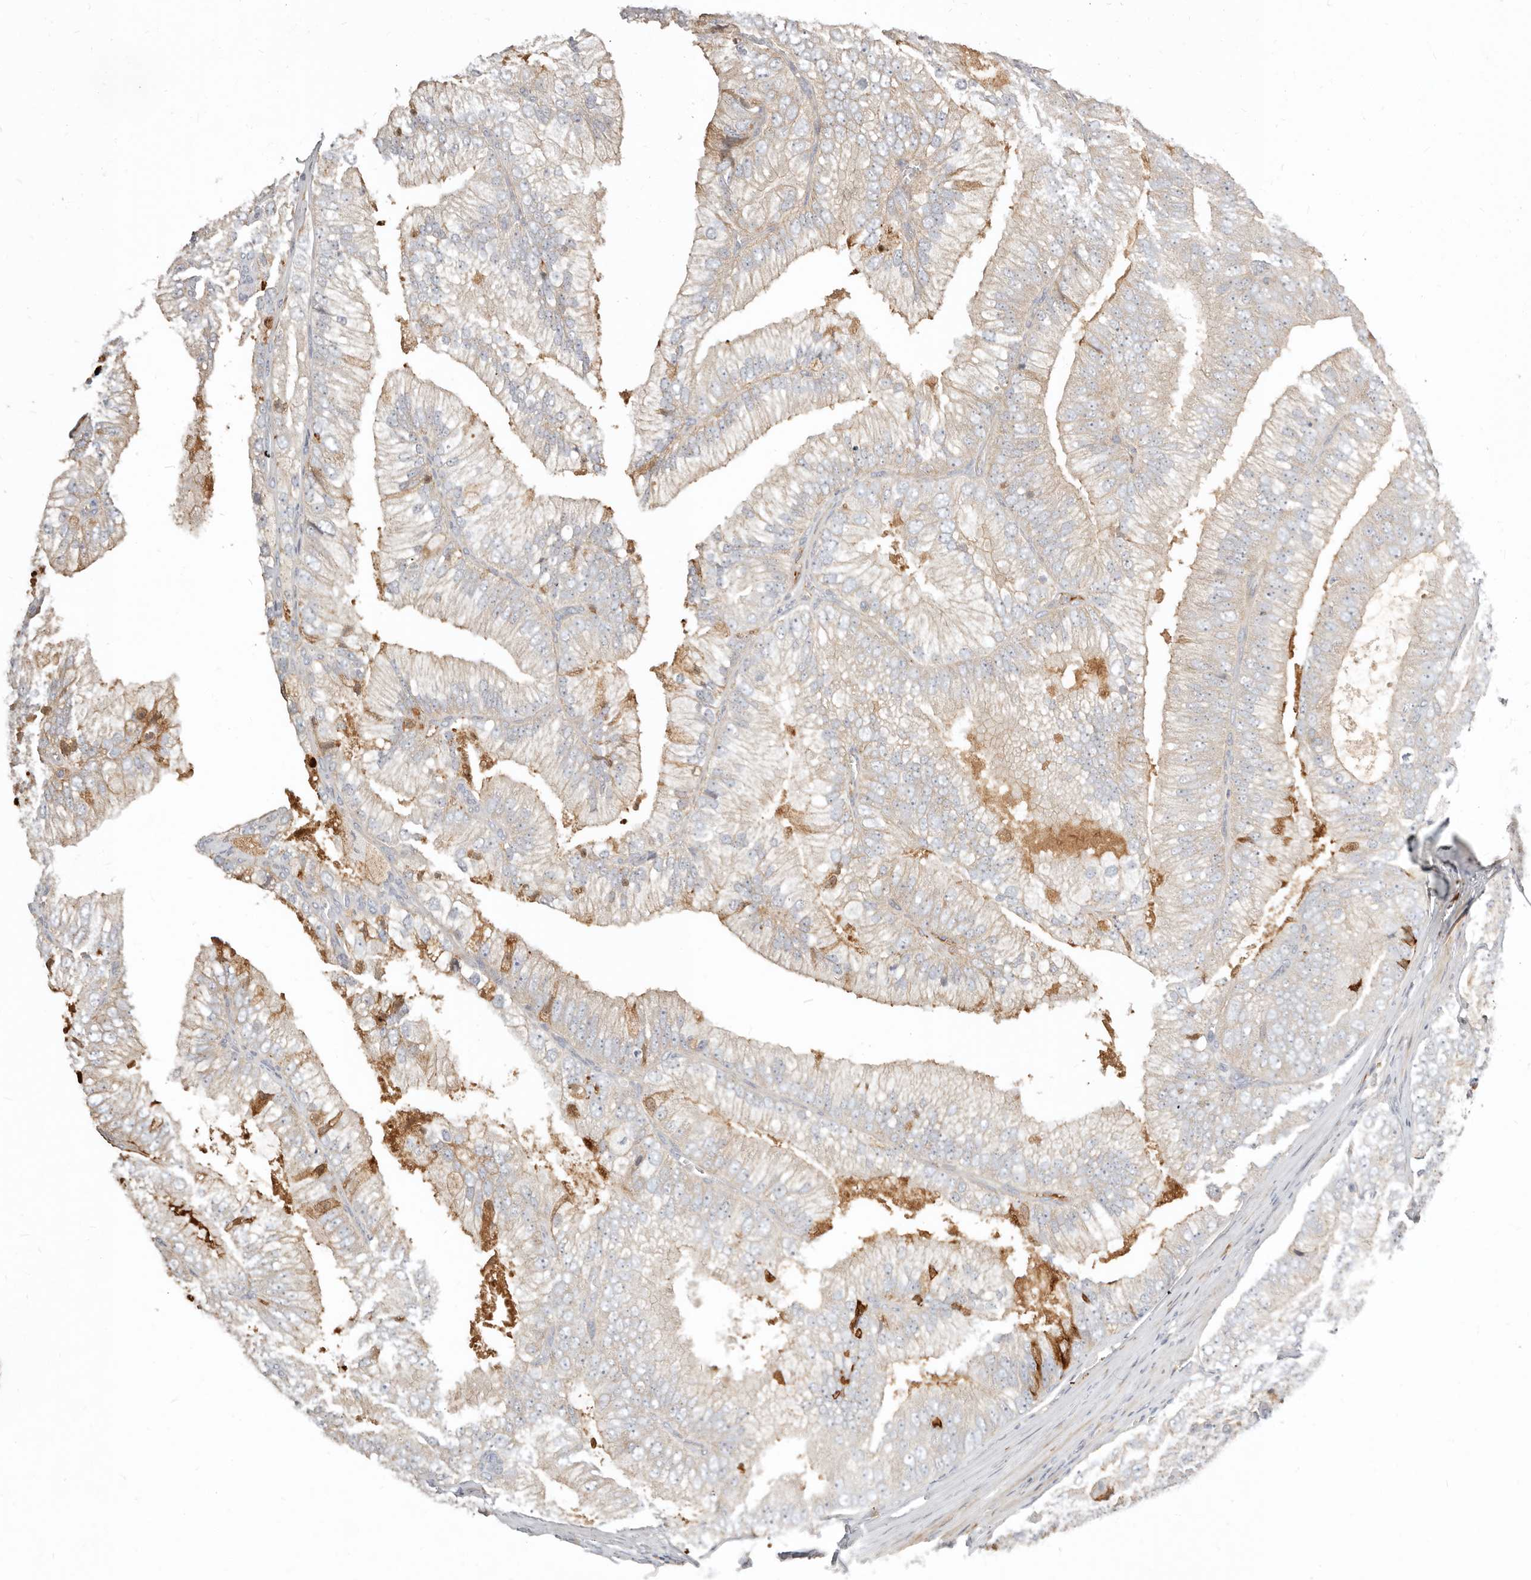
{"staining": {"intensity": "moderate", "quantity": "<25%", "location": "cytoplasmic/membranous"}, "tissue": "prostate cancer", "cell_type": "Tumor cells", "image_type": "cancer", "snomed": [{"axis": "morphology", "description": "Adenocarcinoma, High grade"}, {"axis": "topography", "description": "Prostate"}], "caption": "An image of high-grade adenocarcinoma (prostate) stained for a protein reveals moderate cytoplasmic/membranous brown staining in tumor cells.", "gene": "MTFR2", "patient": {"sex": "male", "age": 58}}